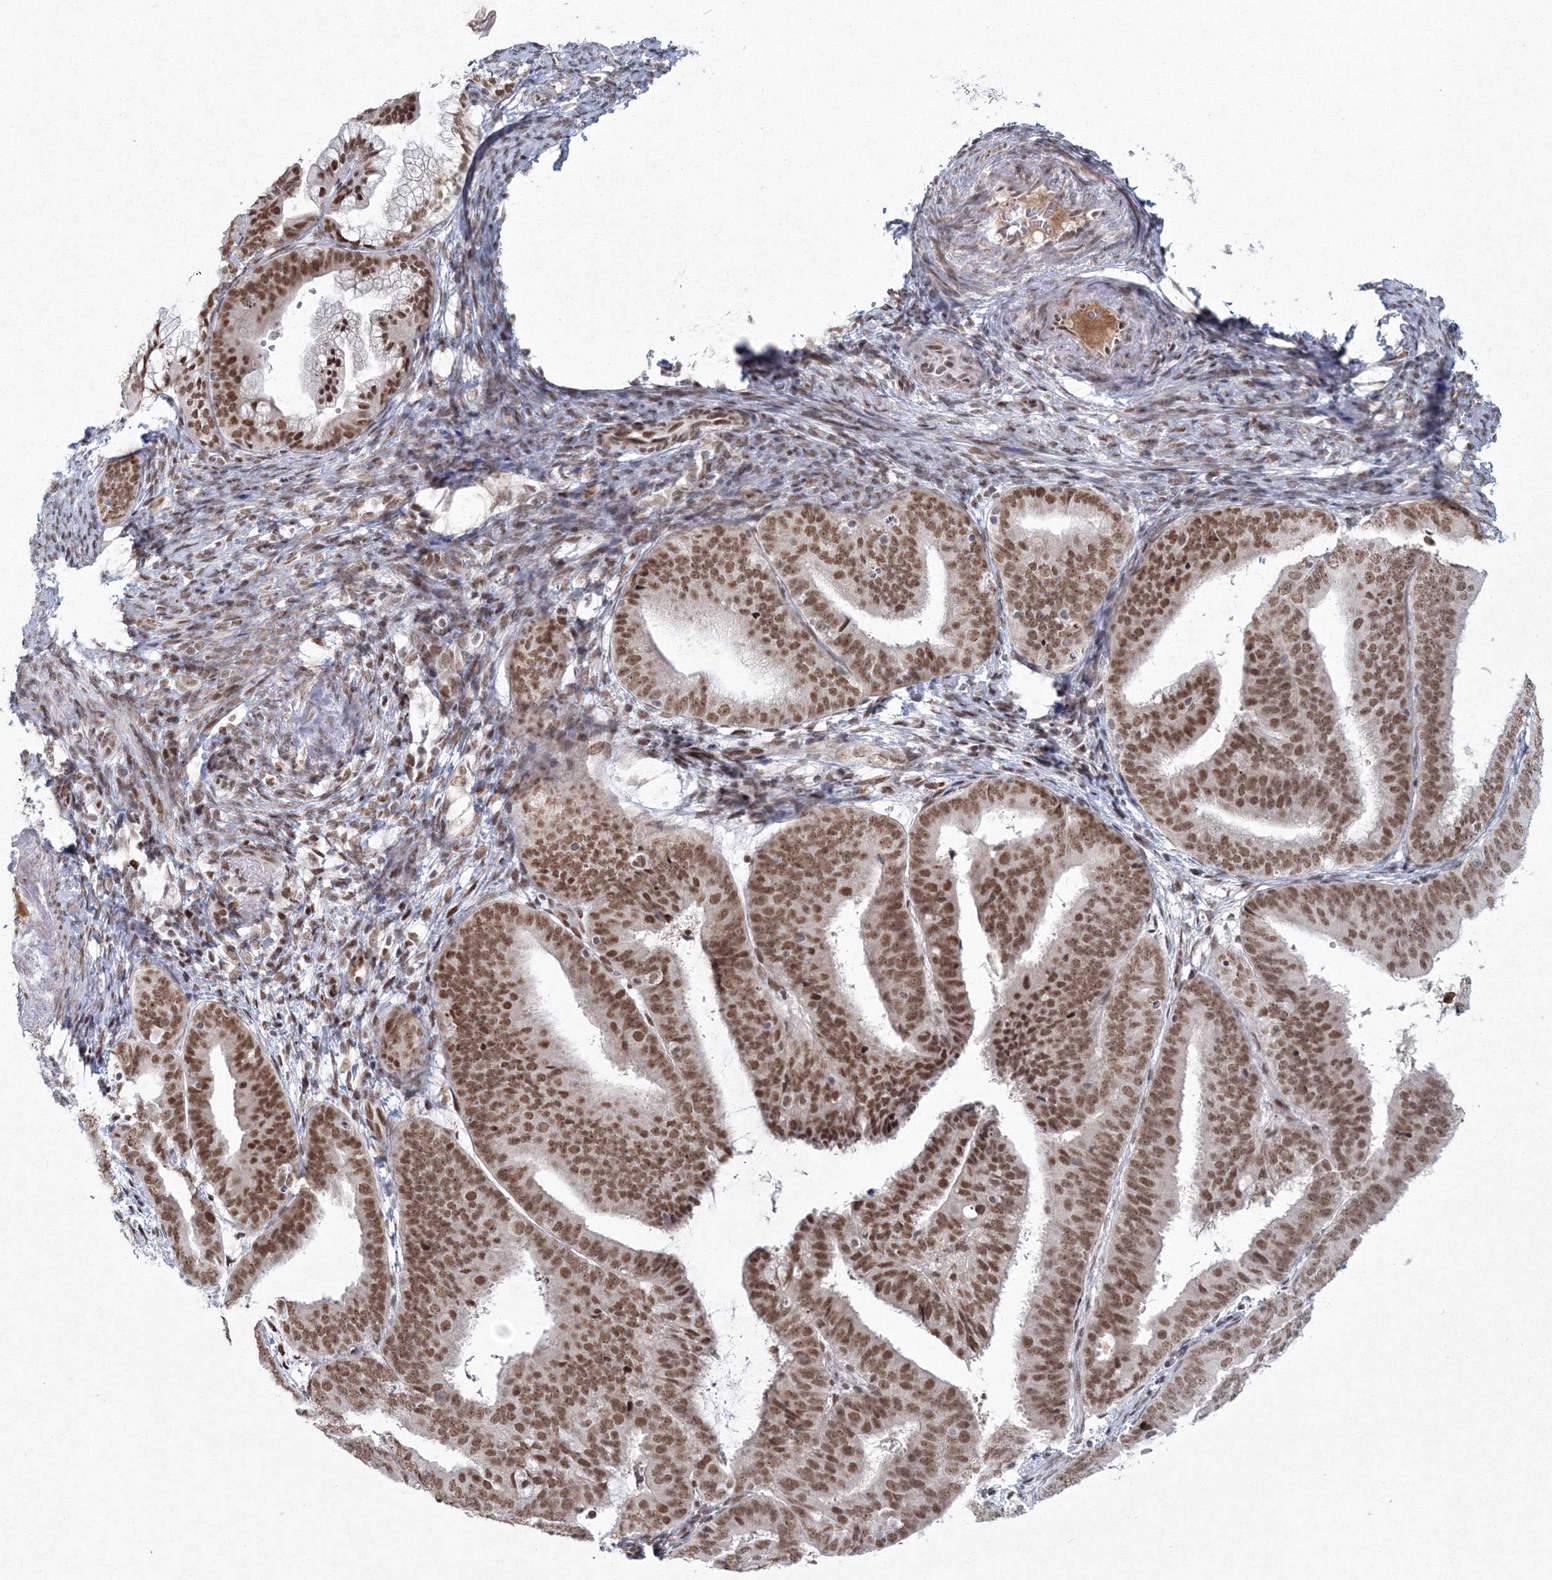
{"staining": {"intensity": "moderate", "quantity": ">75%", "location": "nuclear"}, "tissue": "endometrial cancer", "cell_type": "Tumor cells", "image_type": "cancer", "snomed": [{"axis": "morphology", "description": "Adenocarcinoma, NOS"}, {"axis": "topography", "description": "Endometrium"}], "caption": "Immunohistochemical staining of endometrial cancer (adenocarcinoma) demonstrates moderate nuclear protein positivity in approximately >75% of tumor cells.", "gene": "C3orf33", "patient": {"sex": "female", "age": 63}}